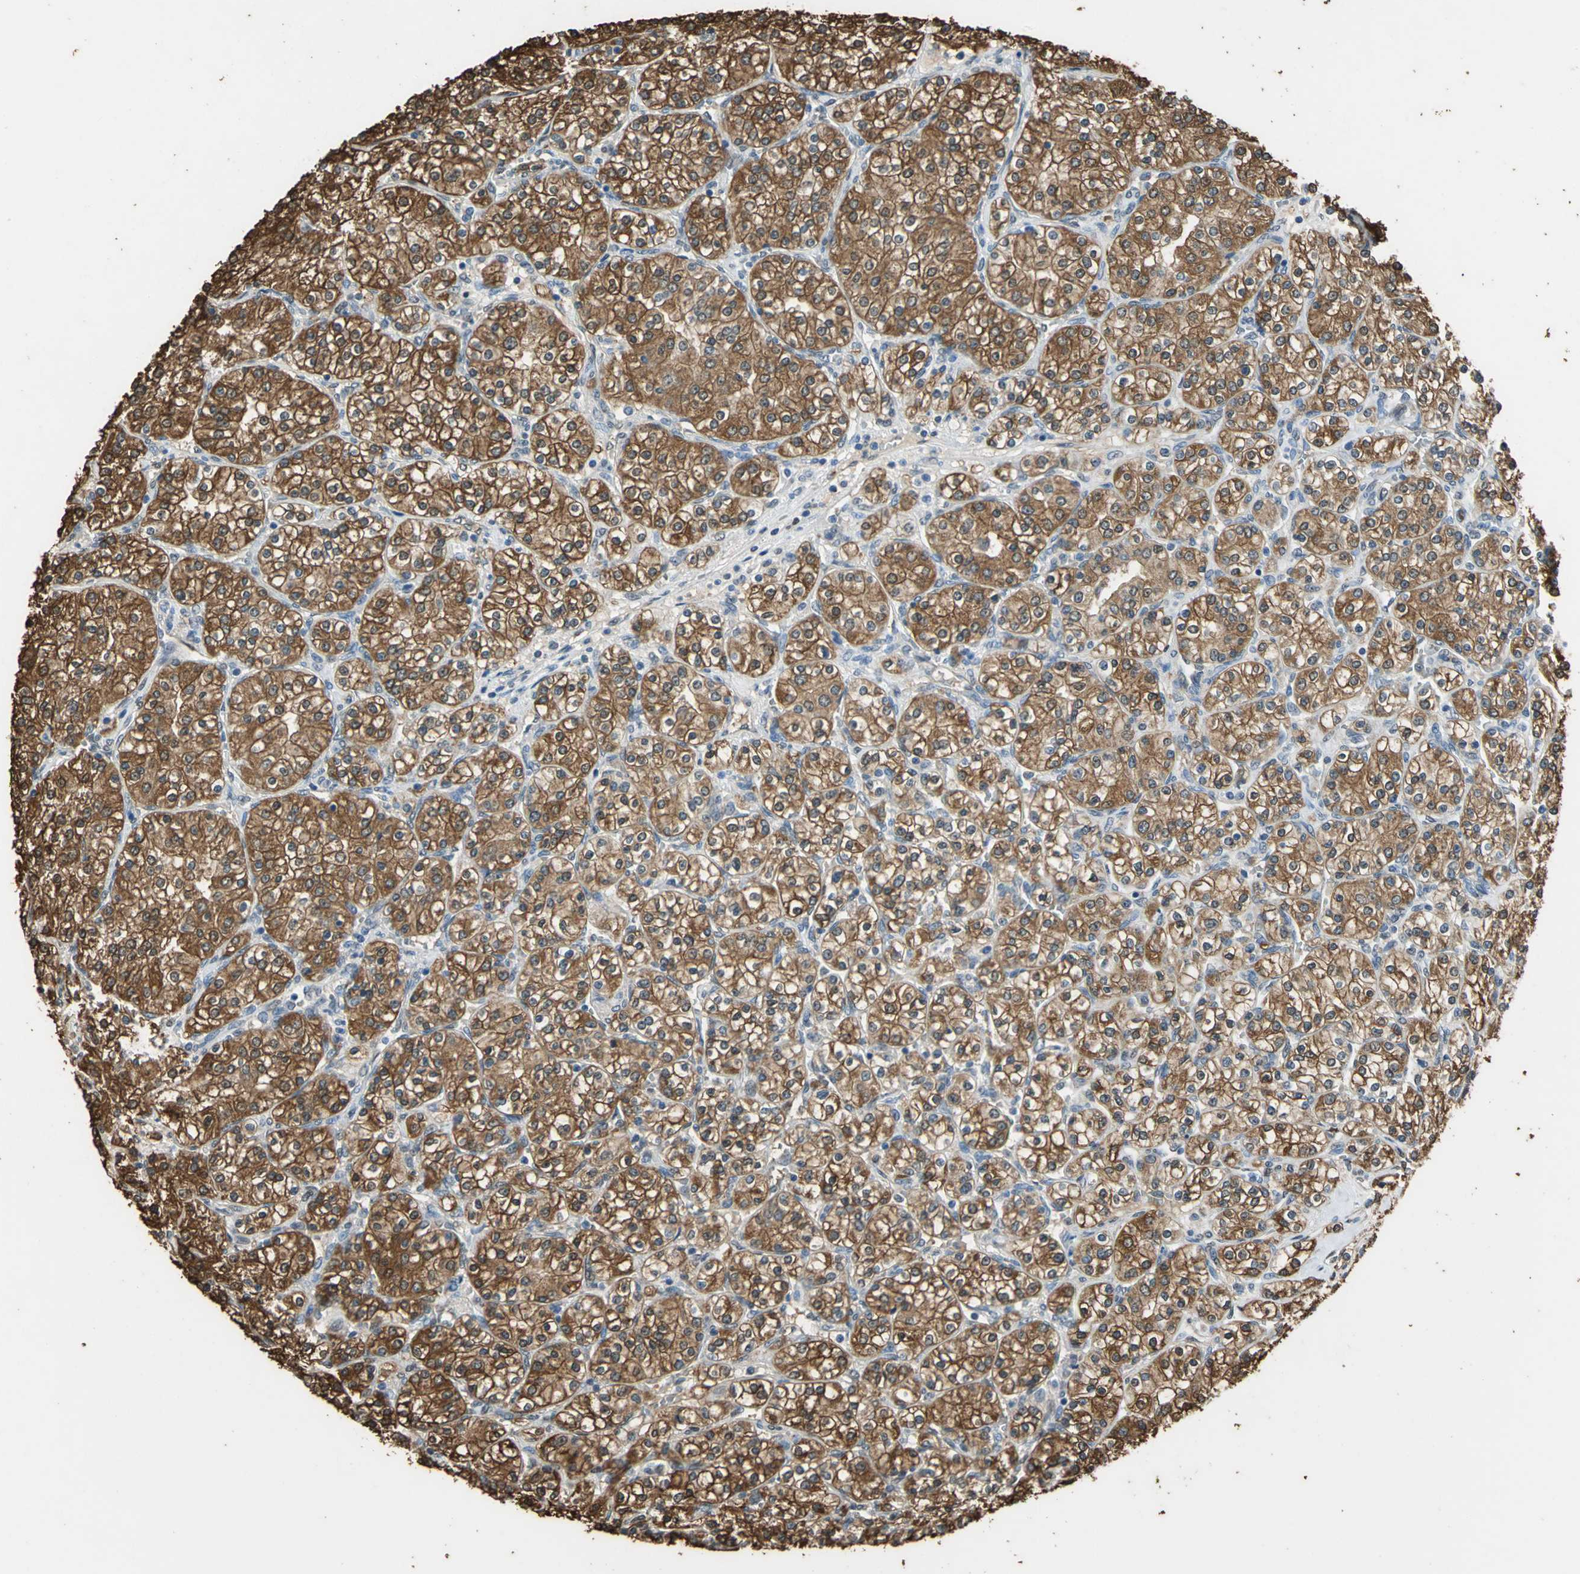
{"staining": {"intensity": "strong", "quantity": ">75%", "location": "cytoplasmic/membranous"}, "tissue": "renal cancer", "cell_type": "Tumor cells", "image_type": "cancer", "snomed": [{"axis": "morphology", "description": "Adenocarcinoma, NOS"}, {"axis": "topography", "description": "Kidney"}], "caption": "This is a histology image of immunohistochemistry staining of renal cancer, which shows strong expression in the cytoplasmic/membranous of tumor cells.", "gene": "GAPDH", "patient": {"sex": "male", "age": 77}}